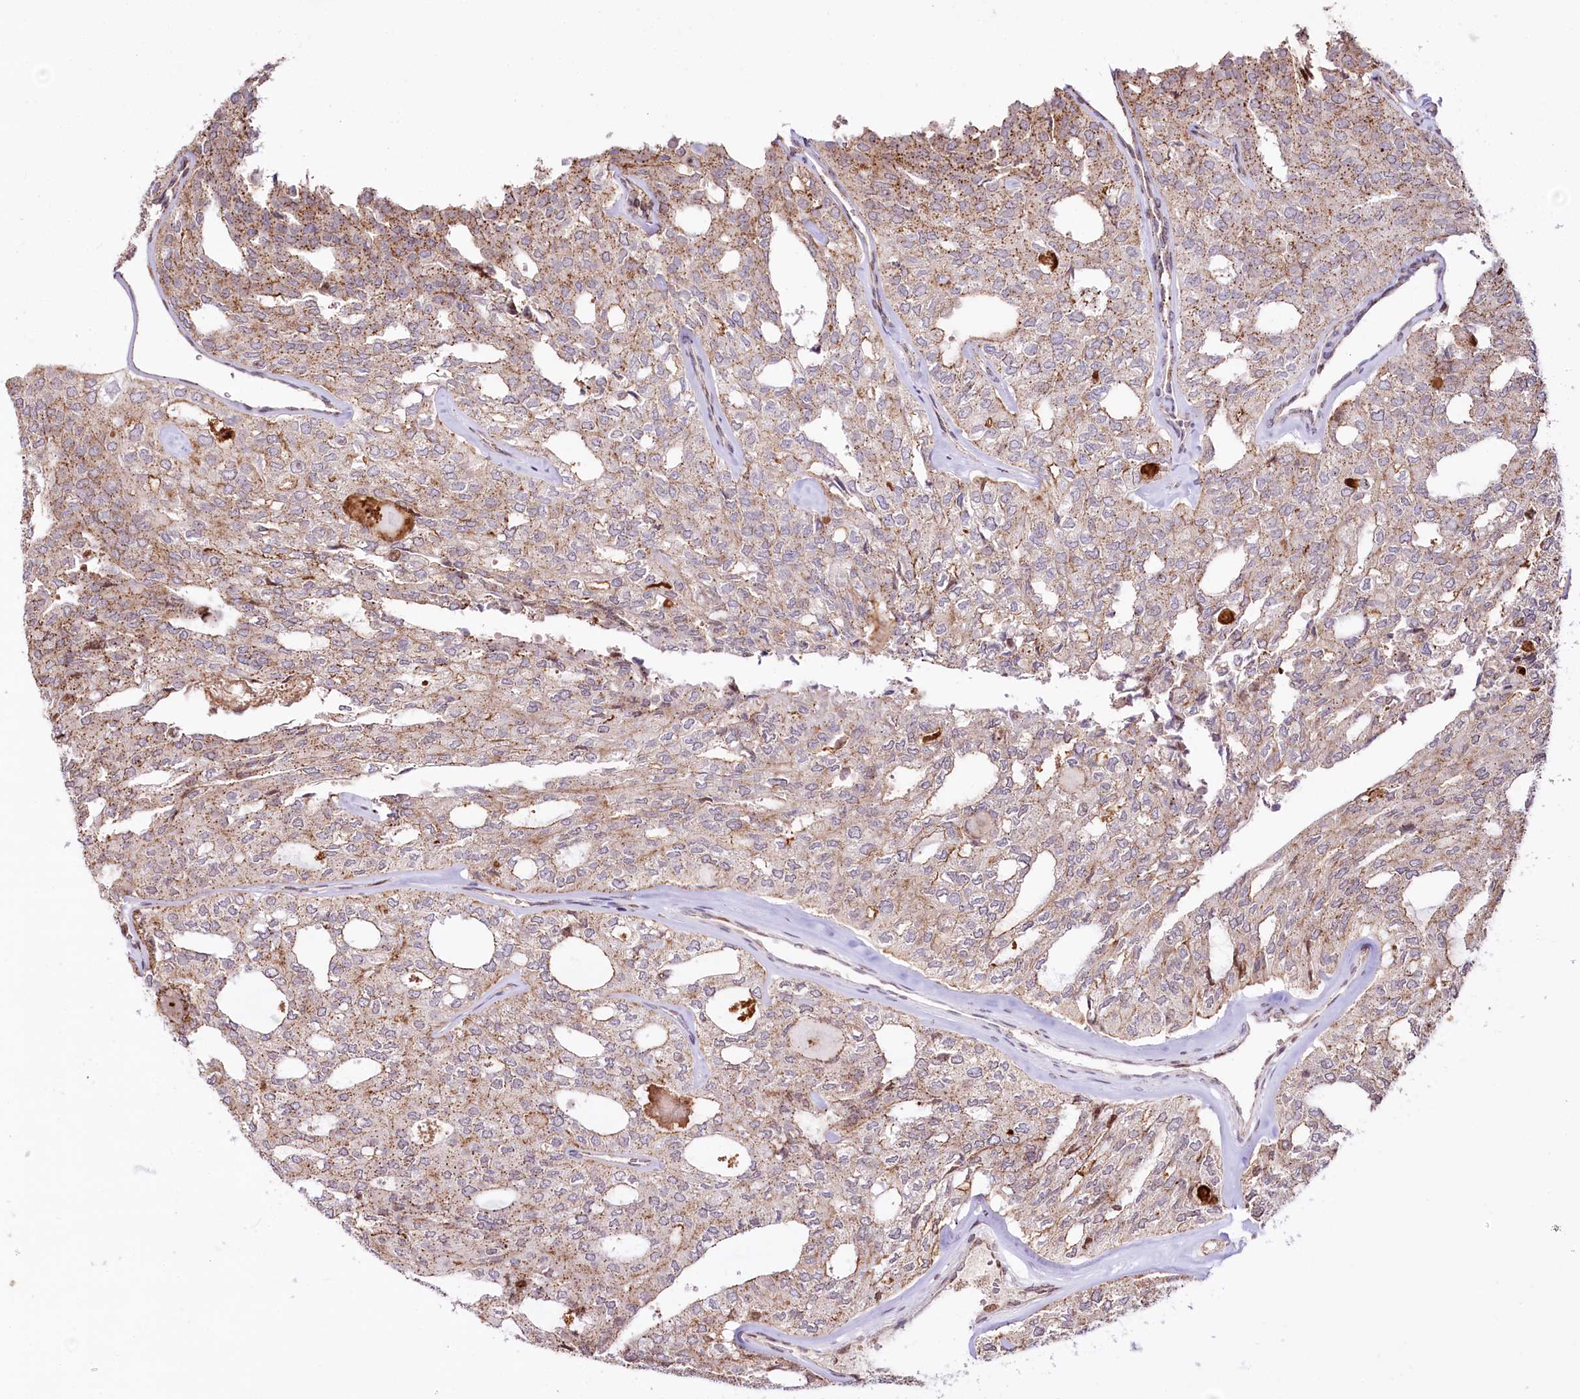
{"staining": {"intensity": "moderate", "quantity": "25%-75%", "location": "cytoplasmic/membranous"}, "tissue": "thyroid cancer", "cell_type": "Tumor cells", "image_type": "cancer", "snomed": [{"axis": "morphology", "description": "Follicular adenoma carcinoma, NOS"}, {"axis": "topography", "description": "Thyroid gland"}], "caption": "Immunohistochemical staining of thyroid cancer shows medium levels of moderate cytoplasmic/membranous expression in about 25%-75% of tumor cells.", "gene": "ZFYVE27", "patient": {"sex": "male", "age": 75}}